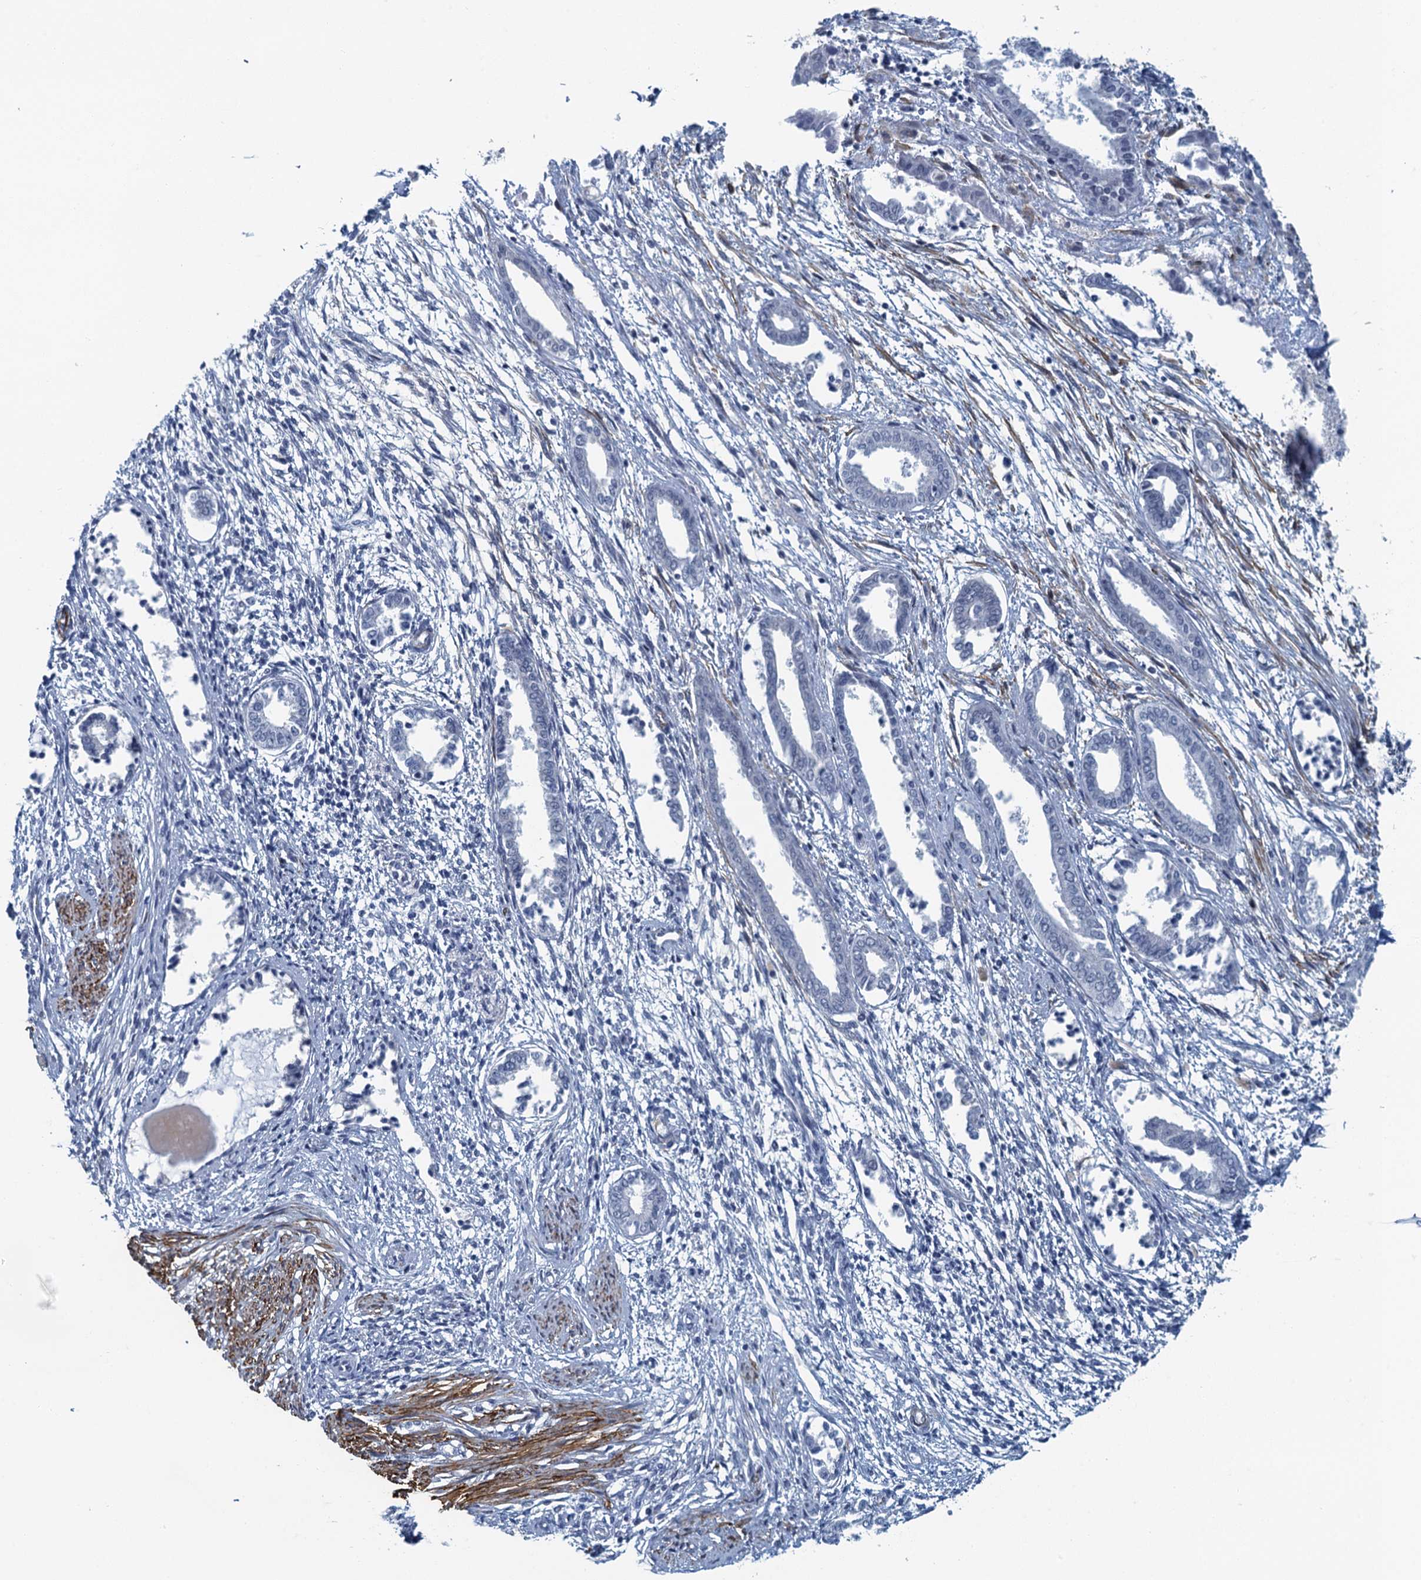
{"staining": {"intensity": "negative", "quantity": "none", "location": "none"}, "tissue": "endometrium", "cell_type": "Cells in endometrial stroma", "image_type": "normal", "snomed": [{"axis": "morphology", "description": "Normal tissue, NOS"}, {"axis": "topography", "description": "Endometrium"}], "caption": "Immunohistochemistry (IHC) image of benign human endometrium stained for a protein (brown), which exhibits no staining in cells in endometrial stroma. (DAB IHC, high magnification).", "gene": "ALG2", "patient": {"sex": "female", "age": 56}}